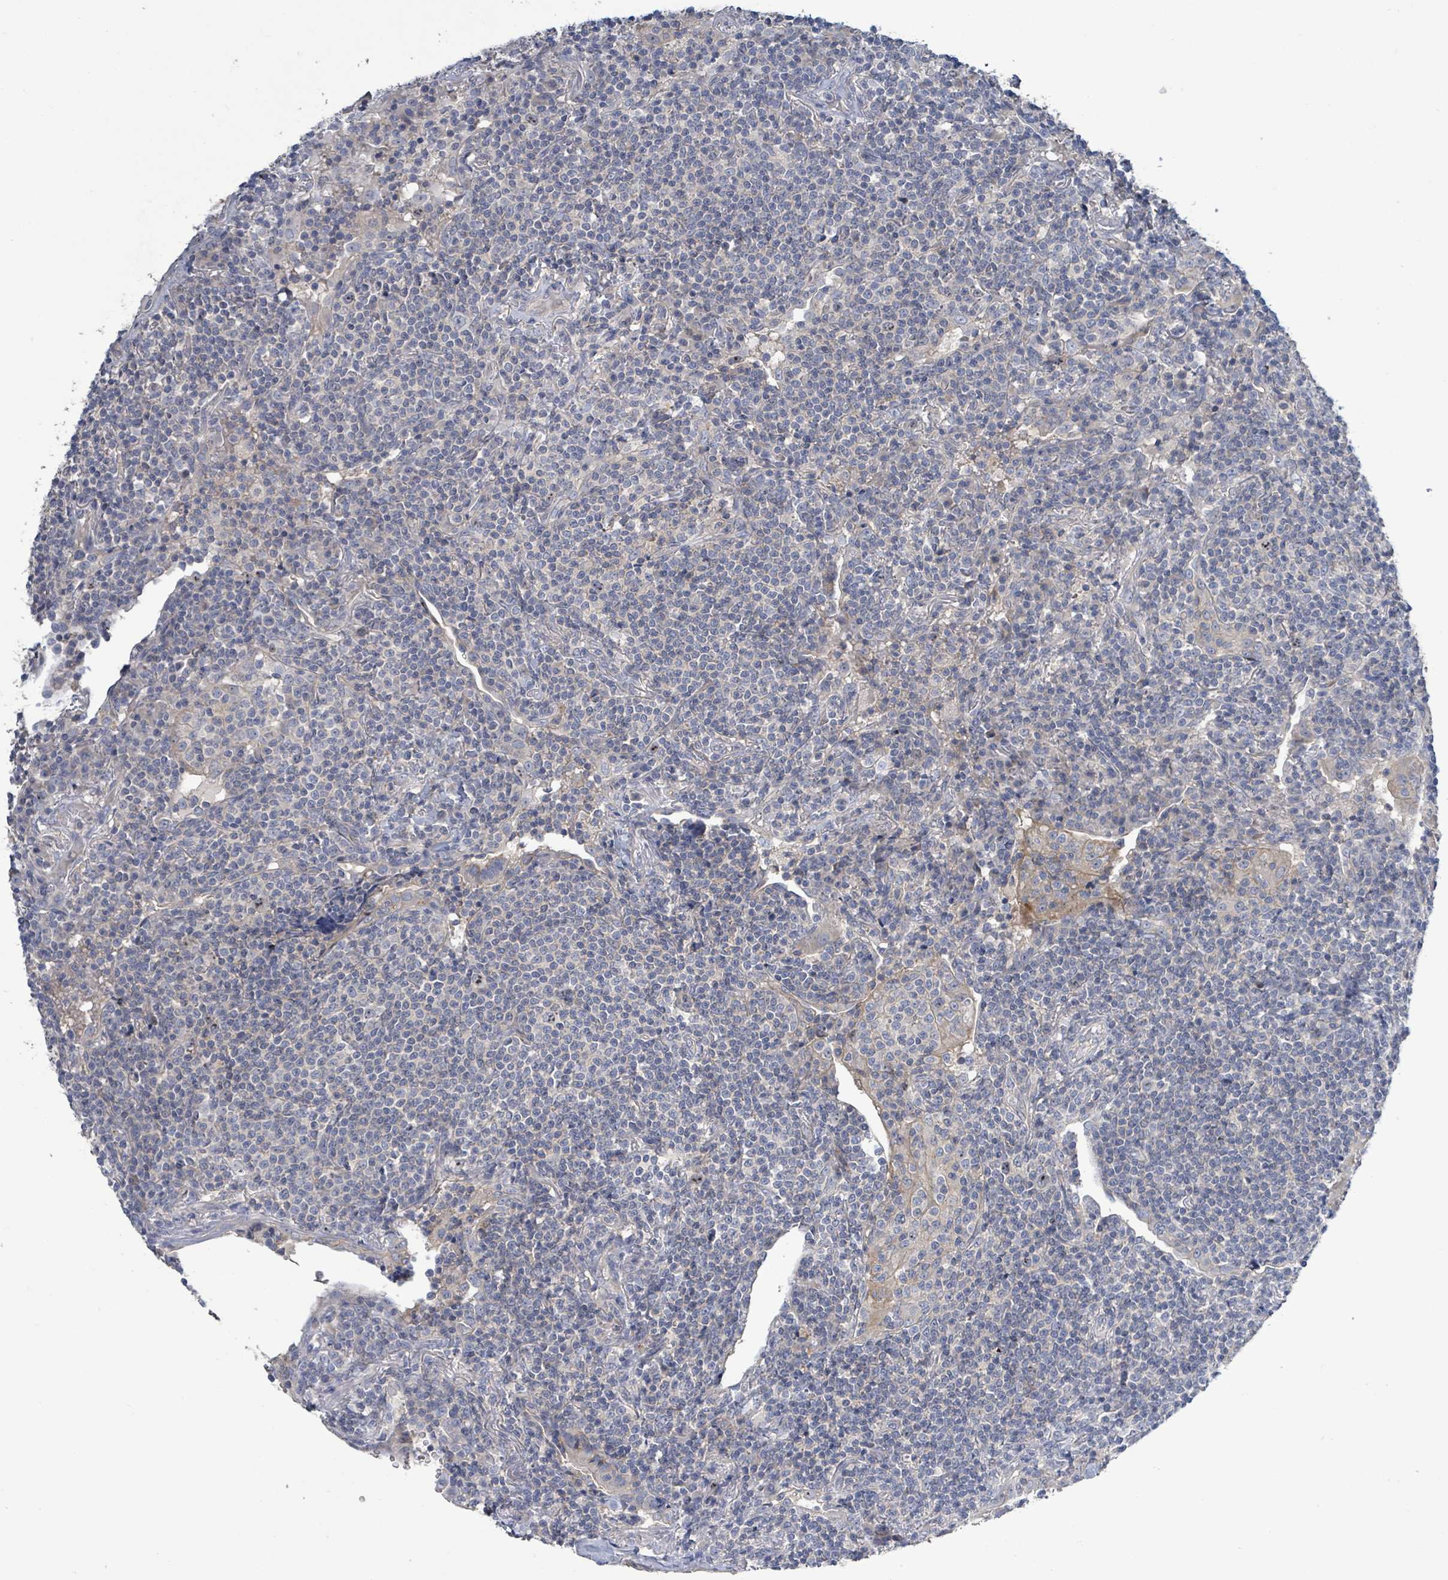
{"staining": {"intensity": "negative", "quantity": "none", "location": "none"}, "tissue": "lymphoma", "cell_type": "Tumor cells", "image_type": "cancer", "snomed": [{"axis": "morphology", "description": "Malignant lymphoma, non-Hodgkin's type, Low grade"}, {"axis": "topography", "description": "Lung"}], "caption": "Immunohistochemistry micrograph of neoplastic tissue: malignant lymphoma, non-Hodgkin's type (low-grade) stained with DAB (3,3'-diaminobenzidine) displays no significant protein staining in tumor cells. (DAB (3,3'-diaminobenzidine) immunohistochemistry (IHC) visualized using brightfield microscopy, high magnification).", "gene": "KRAS", "patient": {"sex": "female", "age": 71}}